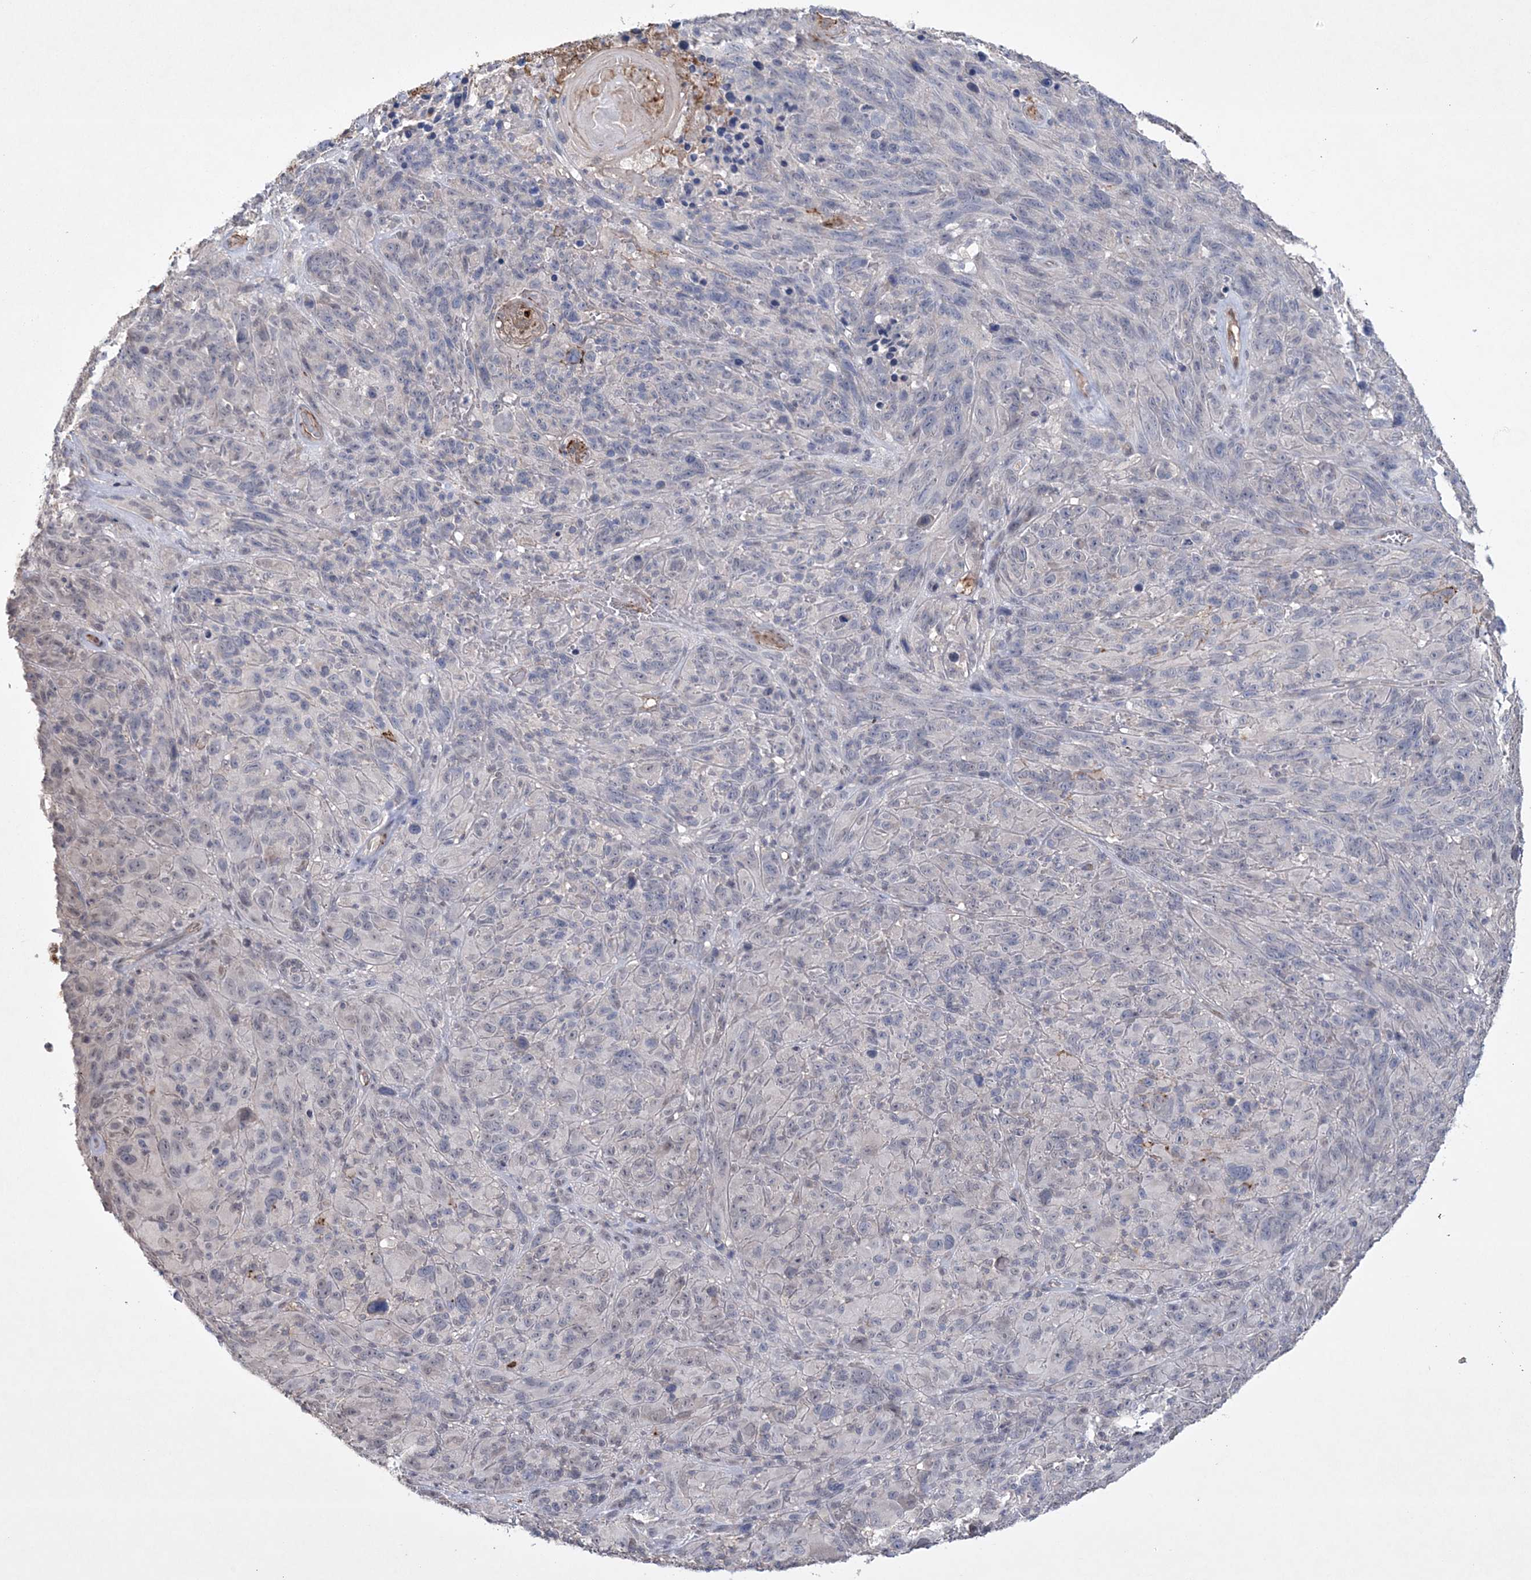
{"staining": {"intensity": "negative", "quantity": "none", "location": "none"}, "tissue": "melanoma", "cell_type": "Tumor cells", "image_type": "cancer", "snomed": [{"axis": "morphology", "description": "Malignant melanoma, NOS"}, {"axis": "topography", "description": "Skin of head"}], "caption": "DAB (3,3'-diaminobenzidine) immunohistochemical staining of malignant melanoma displays no significant staining in tumor cells.", "gene": "DPCD", "patient": {"sex": "male", "age": 96}}